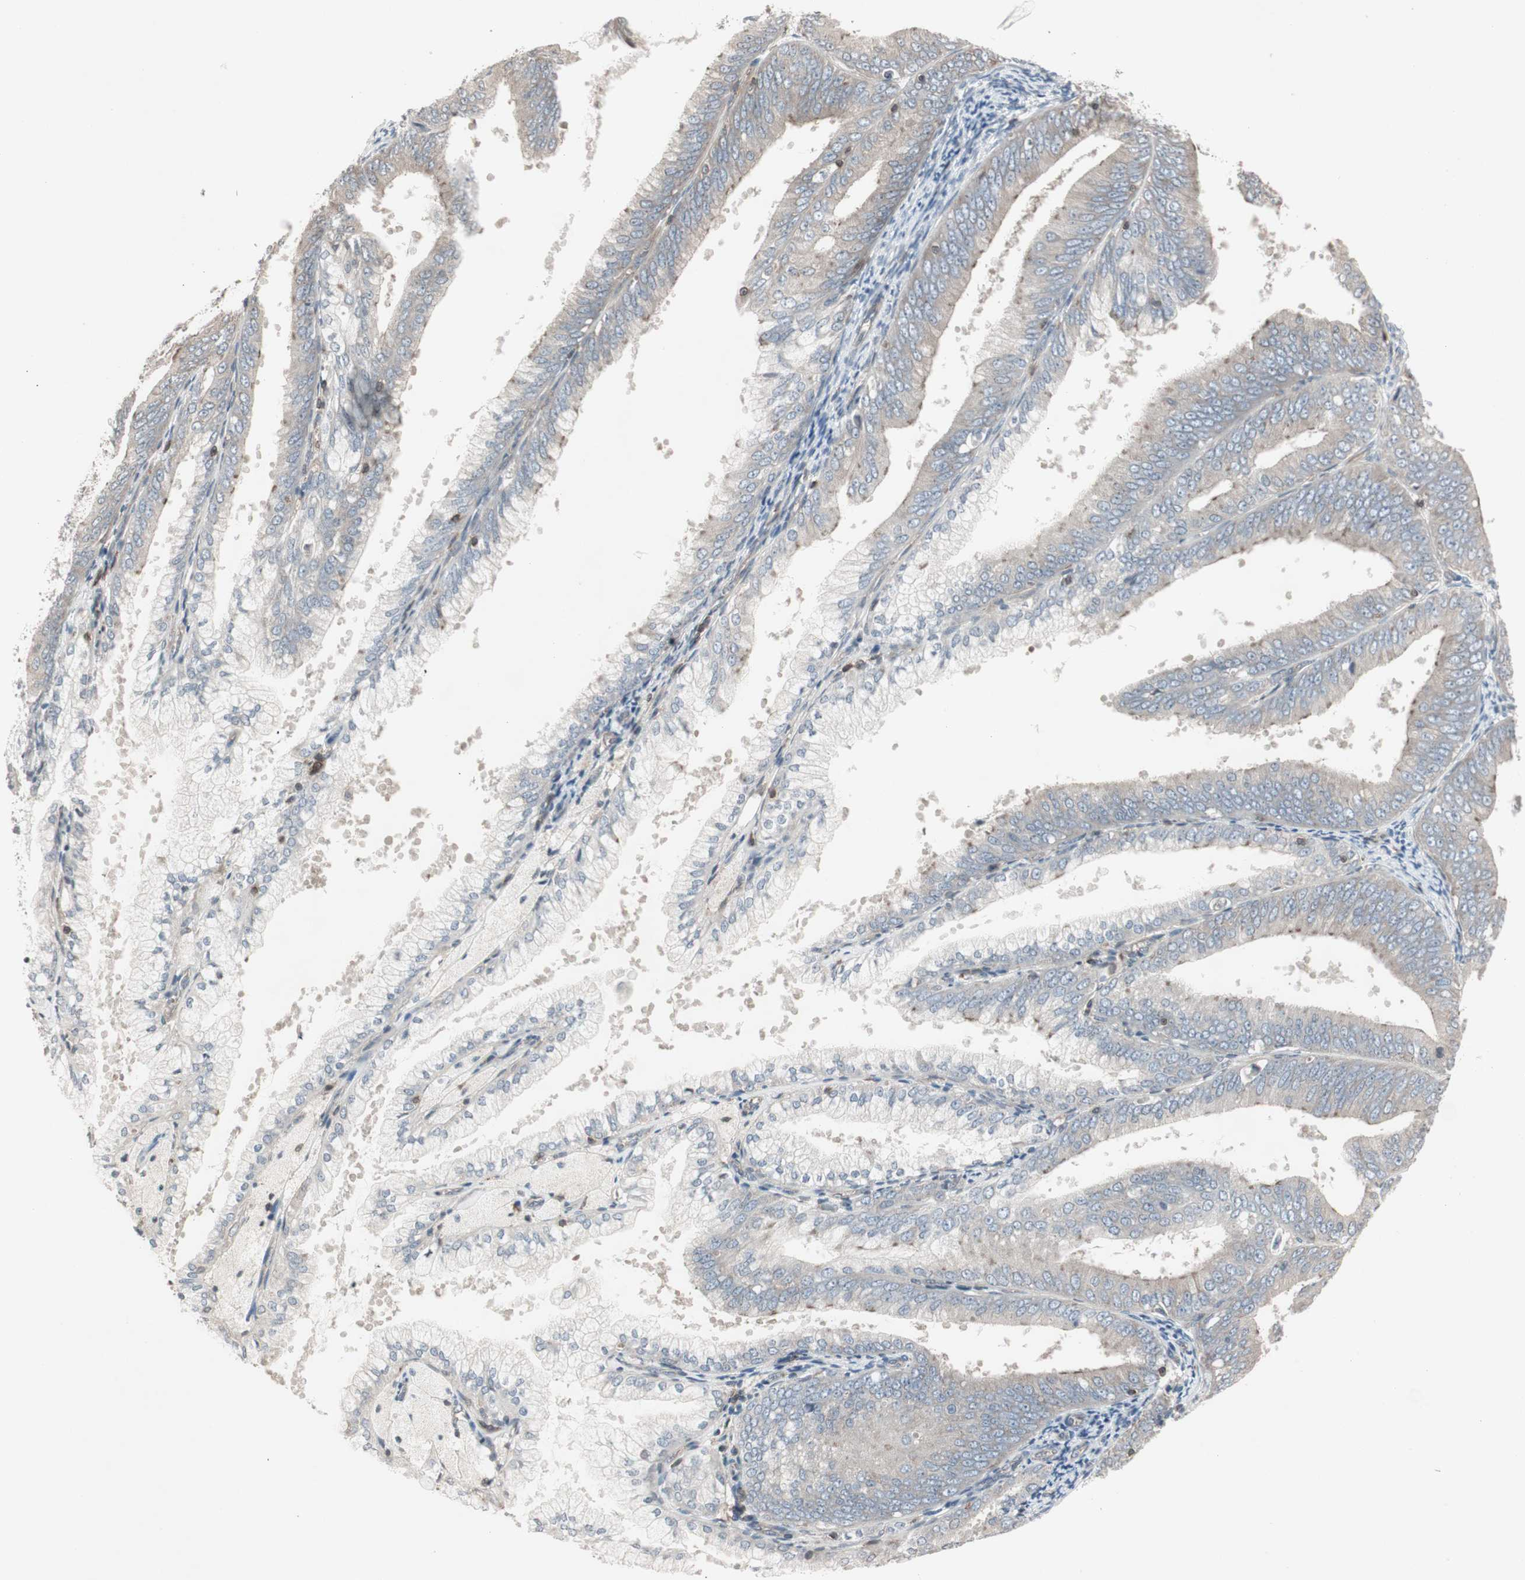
{"staining": {"intensity": "weak", "quantity": "25%-75%", "location": "cytoplasmic/membranous"}, "tissue": "endometrial cancer", "cell_type": "Tumor cells", "image_type": "cancer", "snomed": [{"axis": "morphology", "description": "Adenocarcinoma, NOS"}, {"axis": "topography", "description": "Endometrium"}], "caption": "DAB immunohistochemical staining of human endometrial adenocarcinoma demonstrates weak cytoplasmic/membranous protein staining in about 25%-75% of tumor cells.", "gene": "ARHGEF1", "patient": {"sex": "female", "age": 63}}